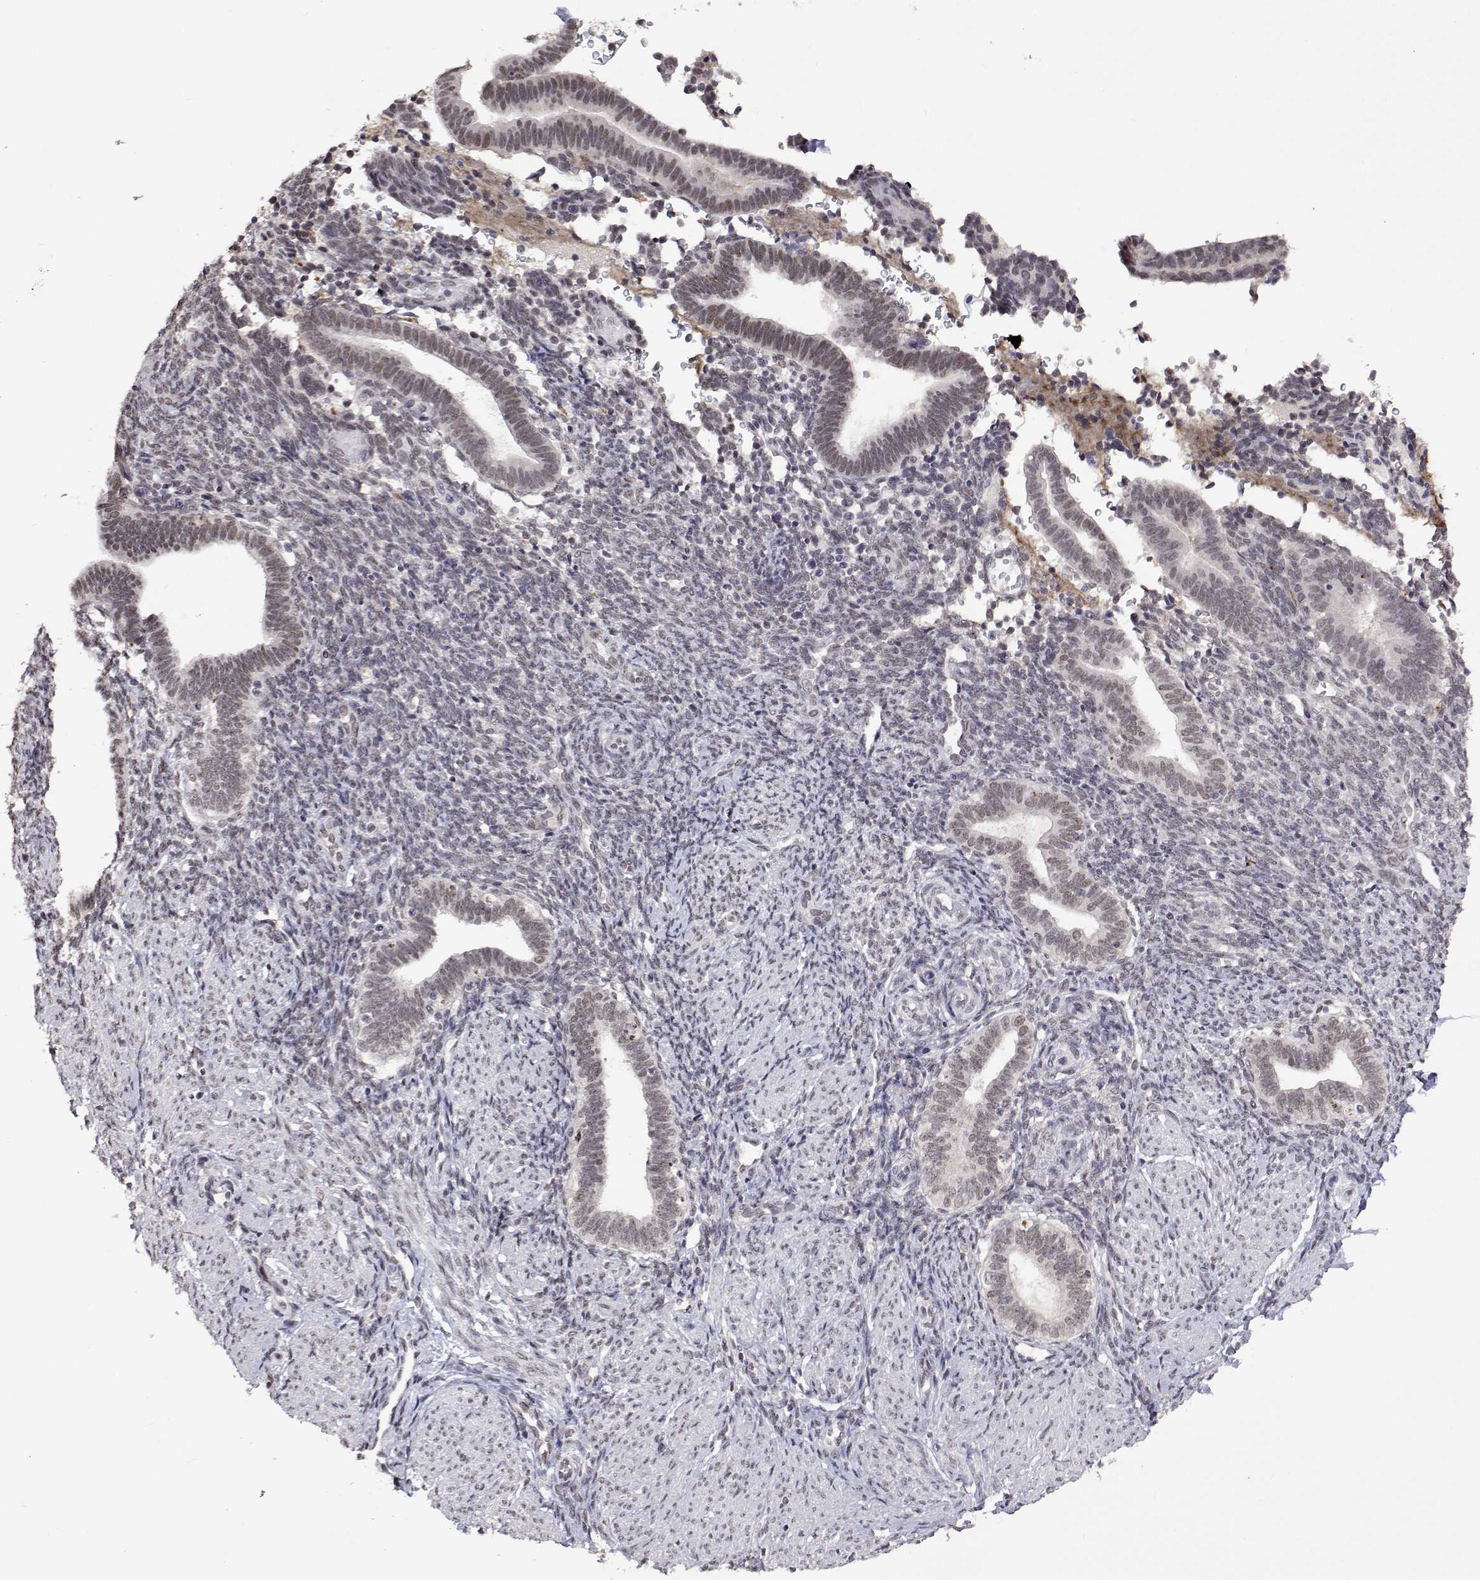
{"staining": {"intensity": "weak", "quantity": "<25%", "location": "nuclear"}, "tissue": "endometrium", "cell_type": "Cells in endometrial stroma", "image_type": "normal", "snomed": [{"axis": "morphology", "description": "Normal tissue, NOS"}, {"axis": "topography", "description": "Endometrium"}], "caption": "This is an immunohistochemistry (IHC) histopathology image of unremarkable endometrium. There is no positivity in cells in endometrial stroma.", "gene": "HNRNPA0", "patient": {"sex": "female", "age": 34}}